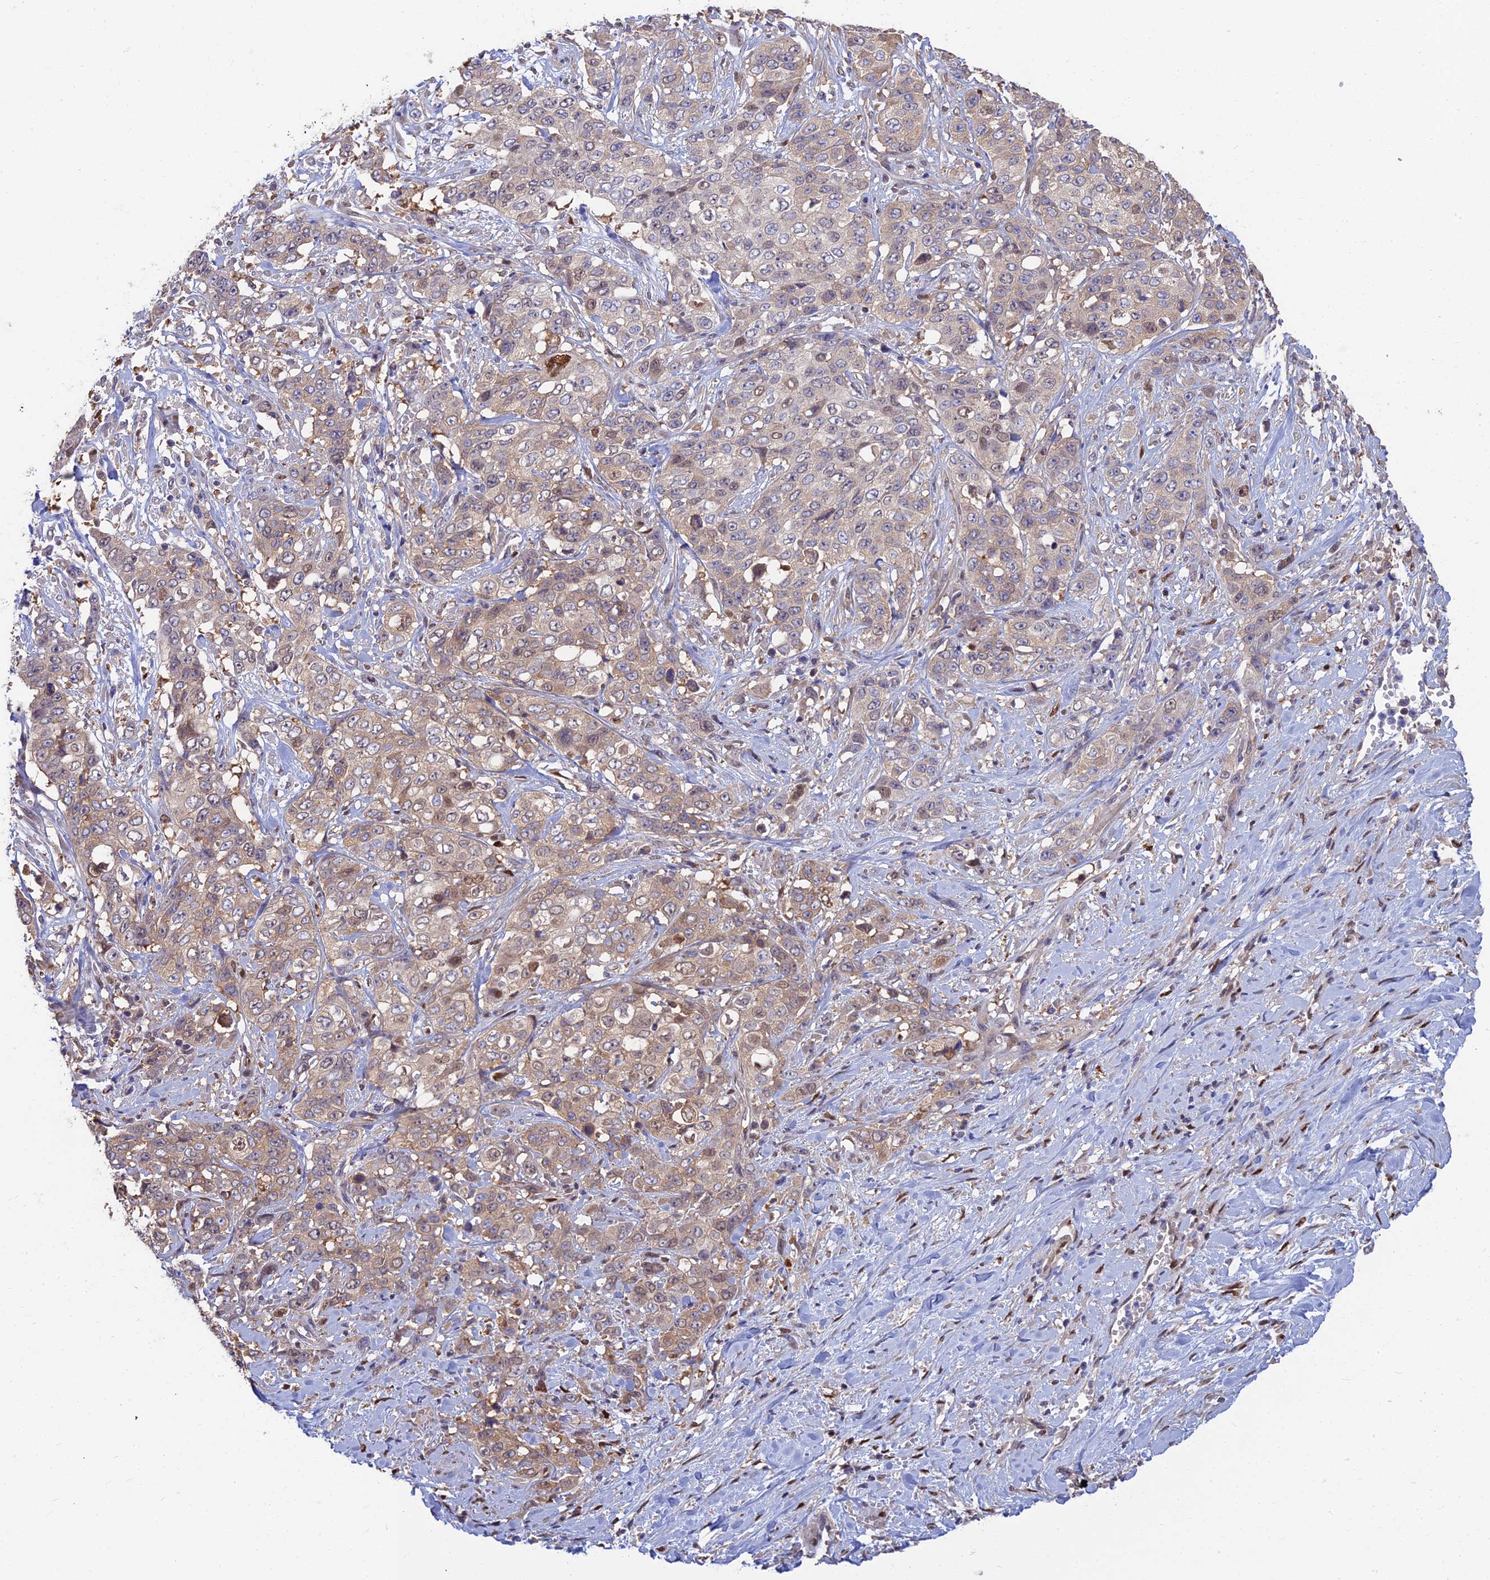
{"staining": {"intensity": "moderate", "quantity": ">75%", "location": "cytoplasmic/membranous"}, "tissue": "stomach cancer", "cell_type": "Tumor cells", "image_type": "cancer", "snomed": [{"axis": "morphology", "description": "Adenocarcinoma, NOS"}, {"axis": "topography", "description": "Stomach, upper"}], "caption": "A histopathology image of stomach adenocarcinoma stained for a protein exhibits moderate cytoplasmic/membranous brown staining in tumor cells. (DAB = brown stain, brightfield microscopy at high magnification).", "gene": "DNPEP", "patient": {"sex": "male", "age": 62}}